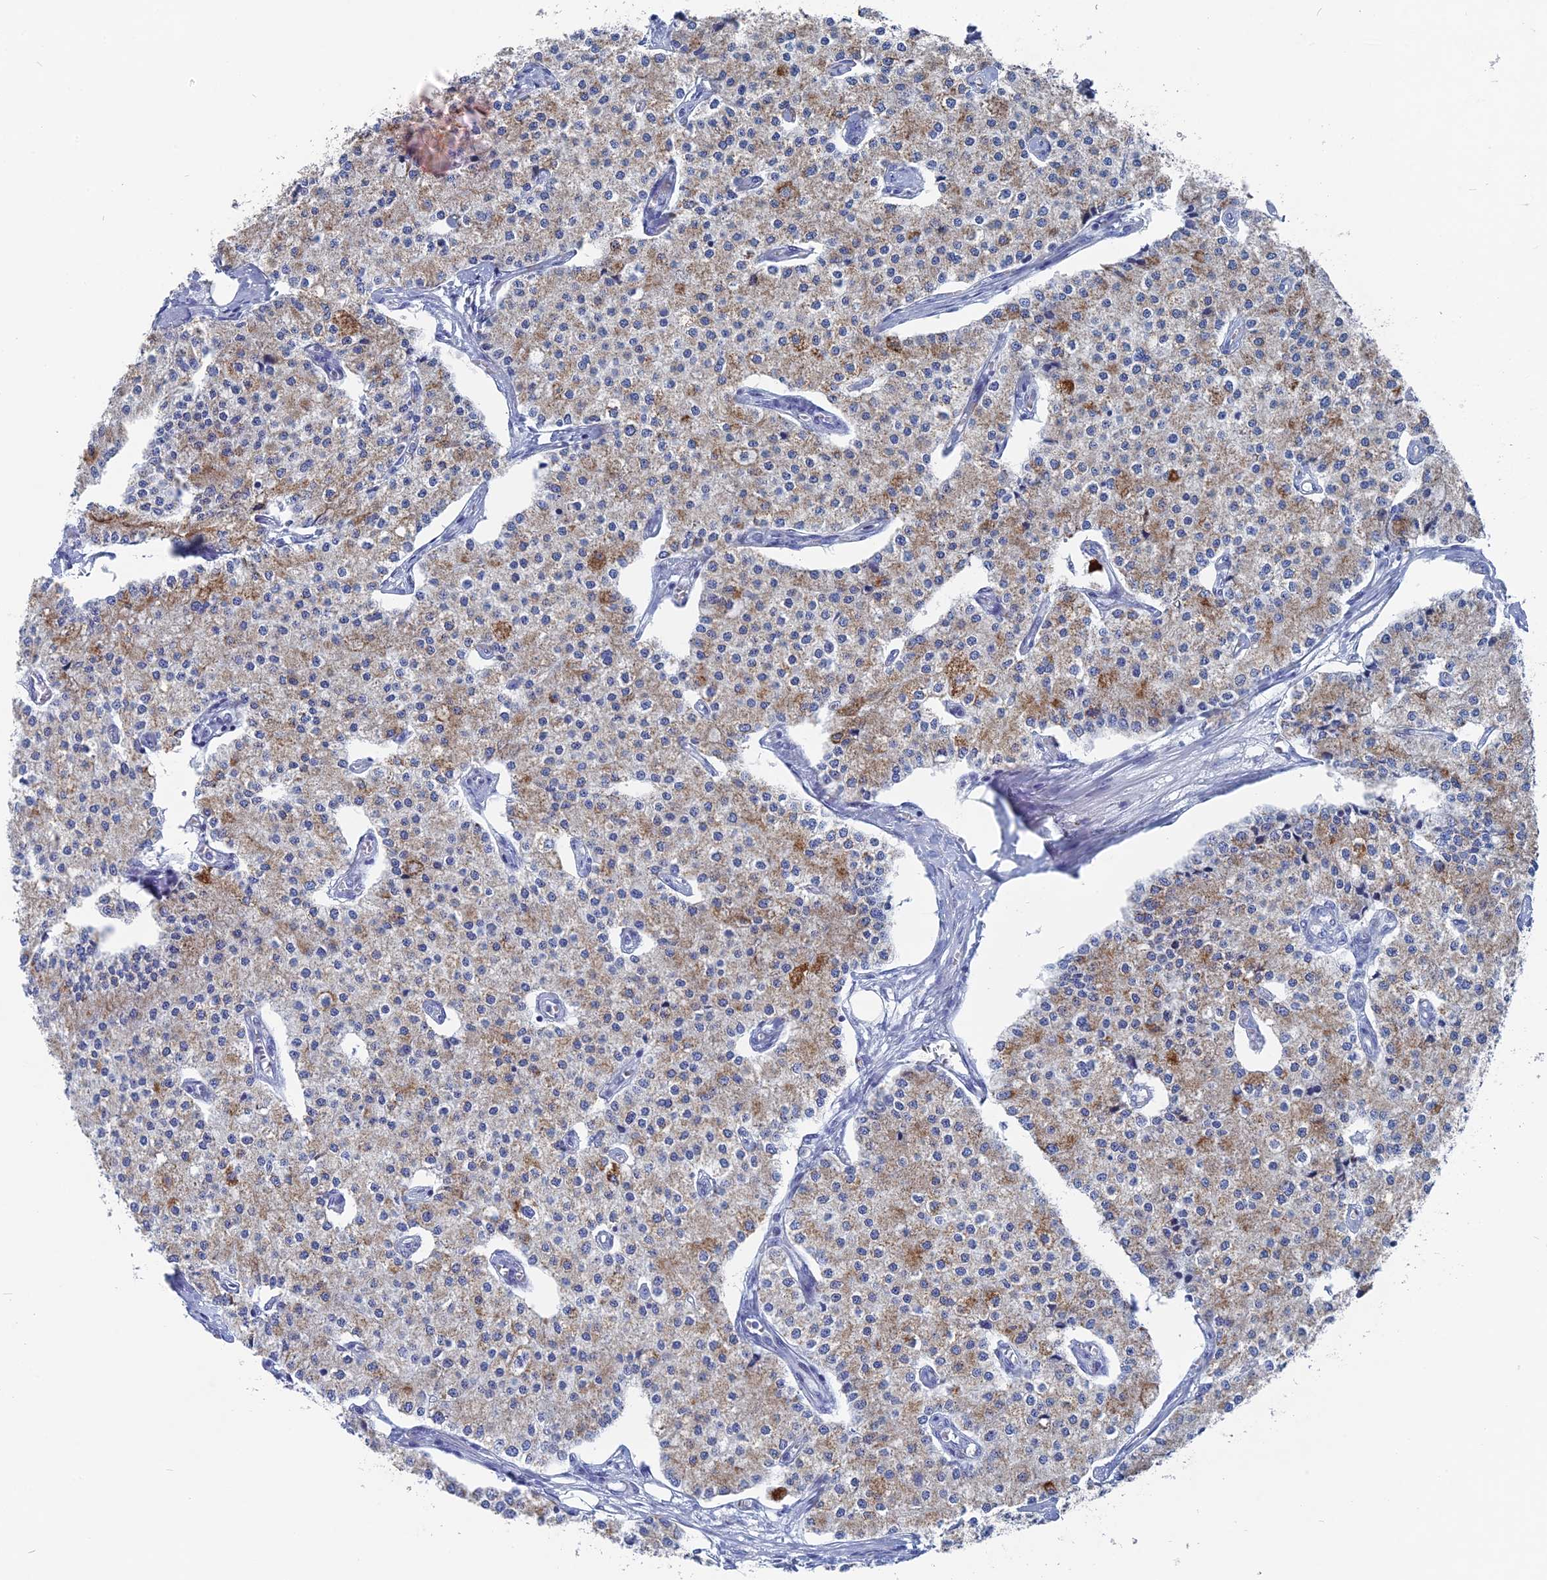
{"staining": {"intensity": "moderate", "quantity": "<25%", "location": "cytoplasmic/membranous"}, "tissue": "carcinoid", "cell_type": "Tumor cells", "image_type": "cancer", "snomed": [{"axis": "morphology", "description": "Carcinoid, malignant, NOS"}, {"axis": "topography", "description": "Colon"}], "caption": "Protein positivity by immunohistochemistry reveals moderate cytoplasmic/membranous staining in about <25% of tumor cells in malignant carcinoid. The protein is shown in brown color, while the nuclei are stained blue.", "gene": "HIGD1A", "patient": {"sex": "female", "age": 52}}